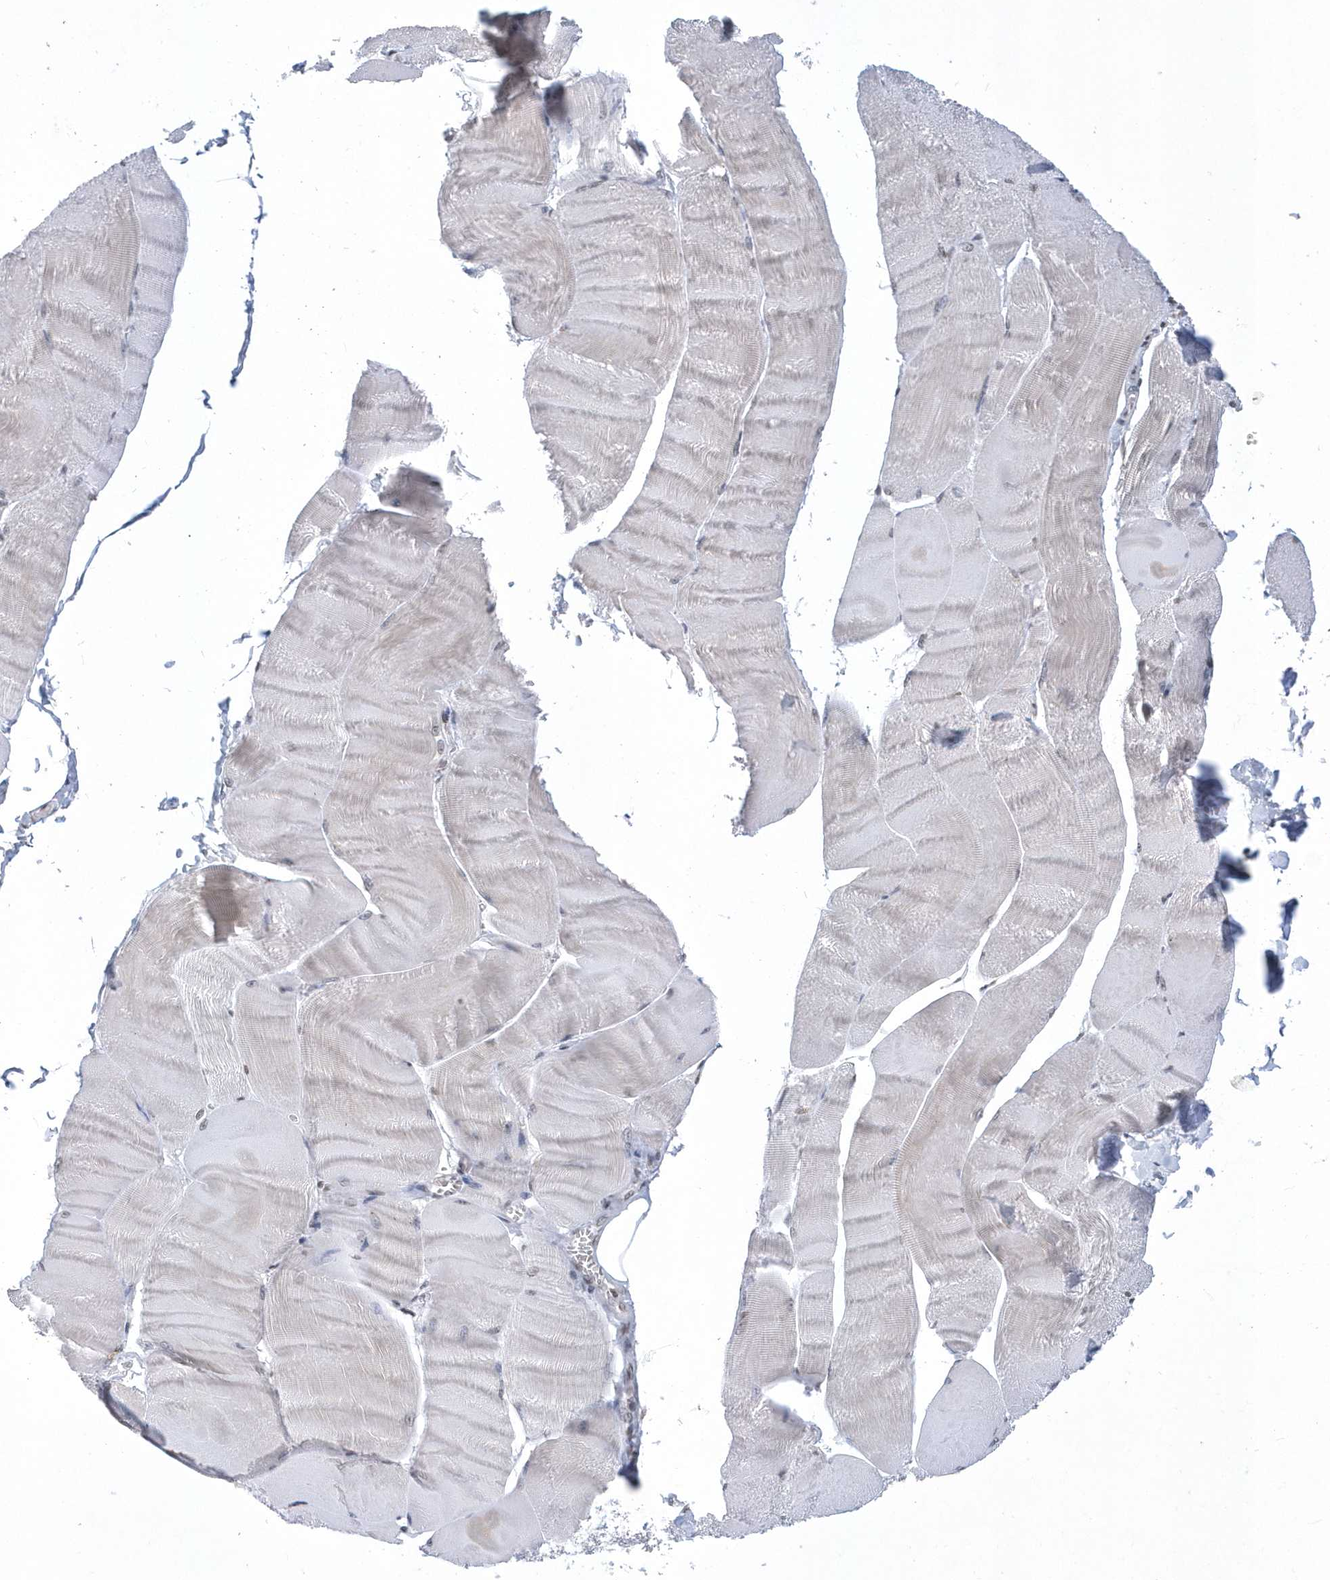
{"staining": {"intensity": "weak", "quantity": "<25%", "location": "cytoplasmic/membranous"}, "tissue": "skeletal muscle", "cell_type": "Myocytes", "image_type": "normal", "snomed": [{"axis": "morphology", "description": "Normal tissue, NOS"}, {"axis": "morphology", "description": "Basal cell carcinoma"}, {"axis": "topography", "description": "Skeletal muscle"}], "caption": "Immunohistochemical staining of unremarkable human skeletal muscle displays no significant staining in myocytes. (DAB (3,3'-diaminobenzidine) IHC with hematoxylin counter stain).", "gene": "VWA5B2", "patient": {"sex": "female", "age": 64}}